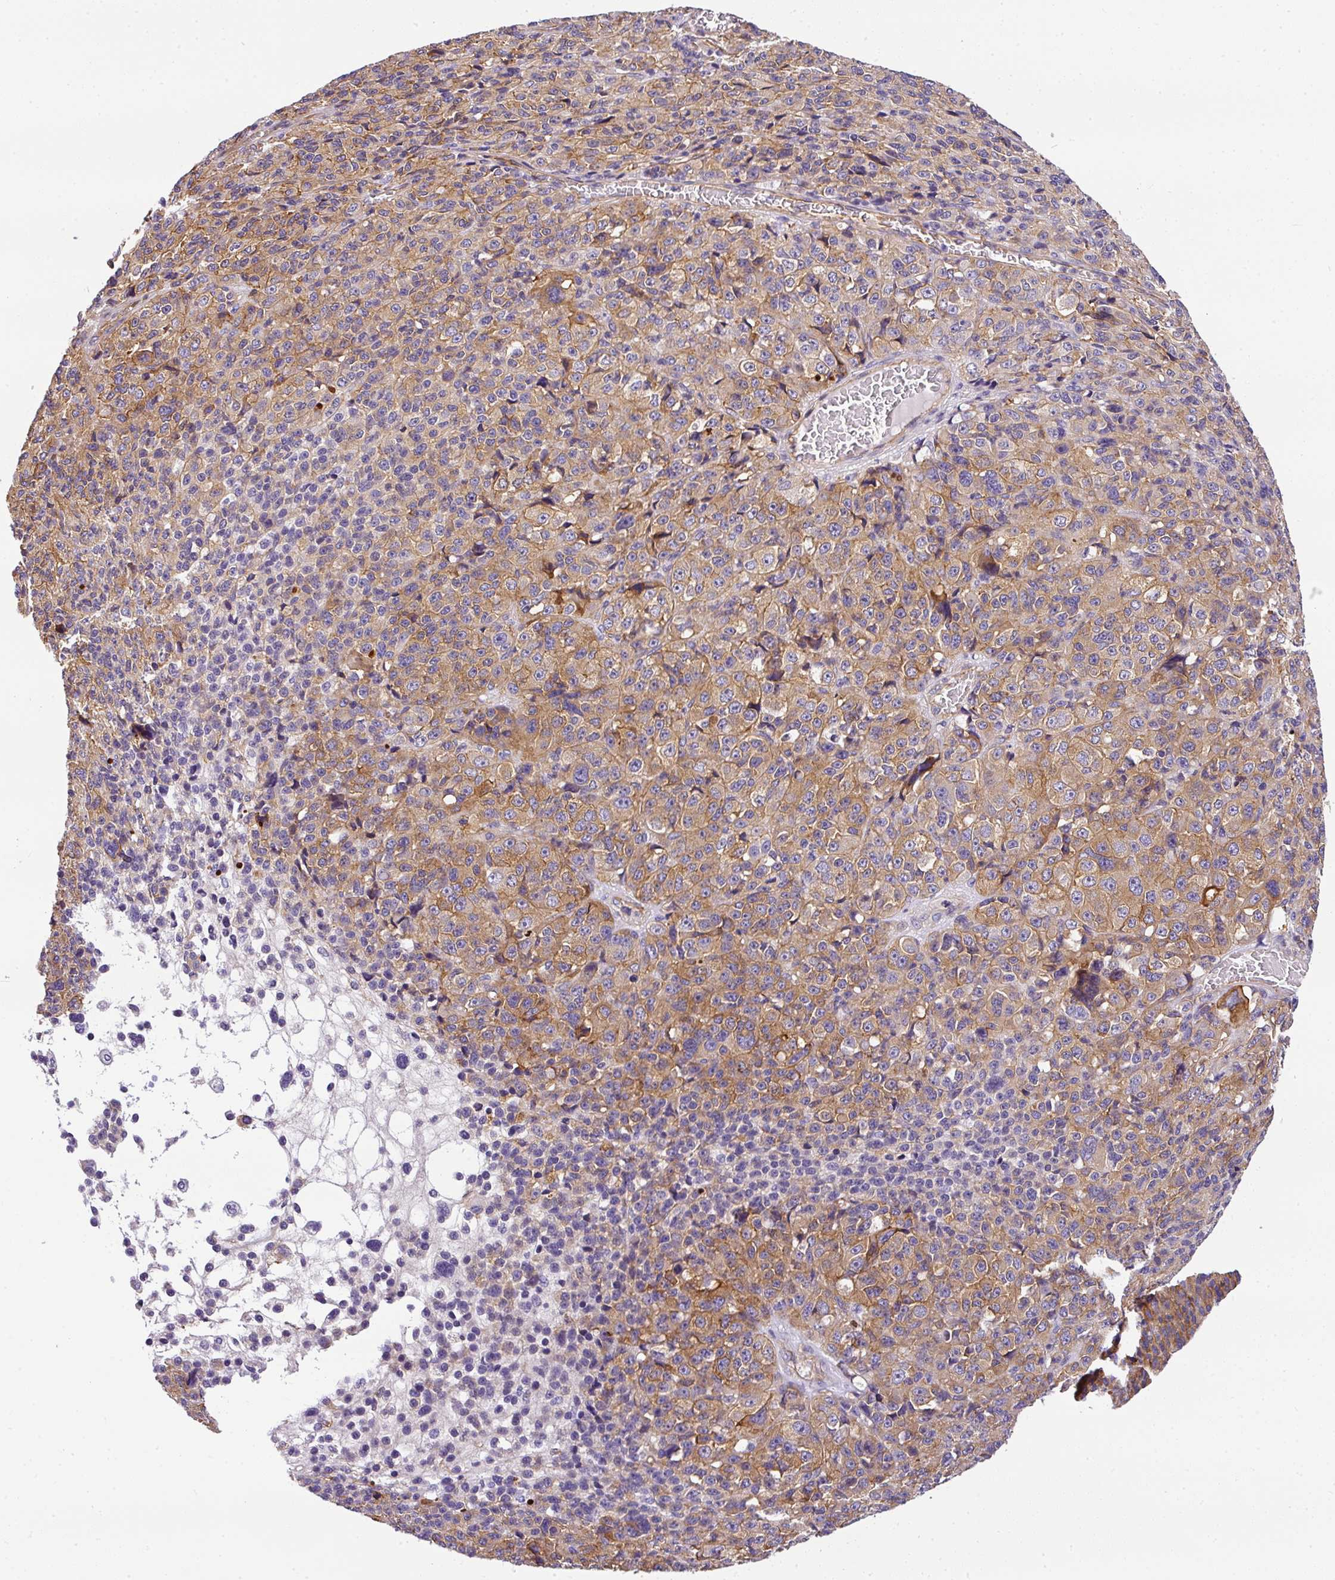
{"staining": {"intensity": "moderate", "quantity": "25%-75%", "location": "cytoplasmic/membranous"}, "tissue": "melanoma", "cell_type": "Tumor cells", "image_type": "cancer", "snomed": [{"axis": "morphology", "description": "Malignant melanoma, Metastatic site"}, {"axis": "topography", "description": "Brain"}], "caption": "The photomicrograph displays a brown stain indicating the presence of a protein in the cytoplasmic/membranous of tumor cells in melanoma.", "gene": "OR11H4", "patient": {"sex": "female", "age": 56}}